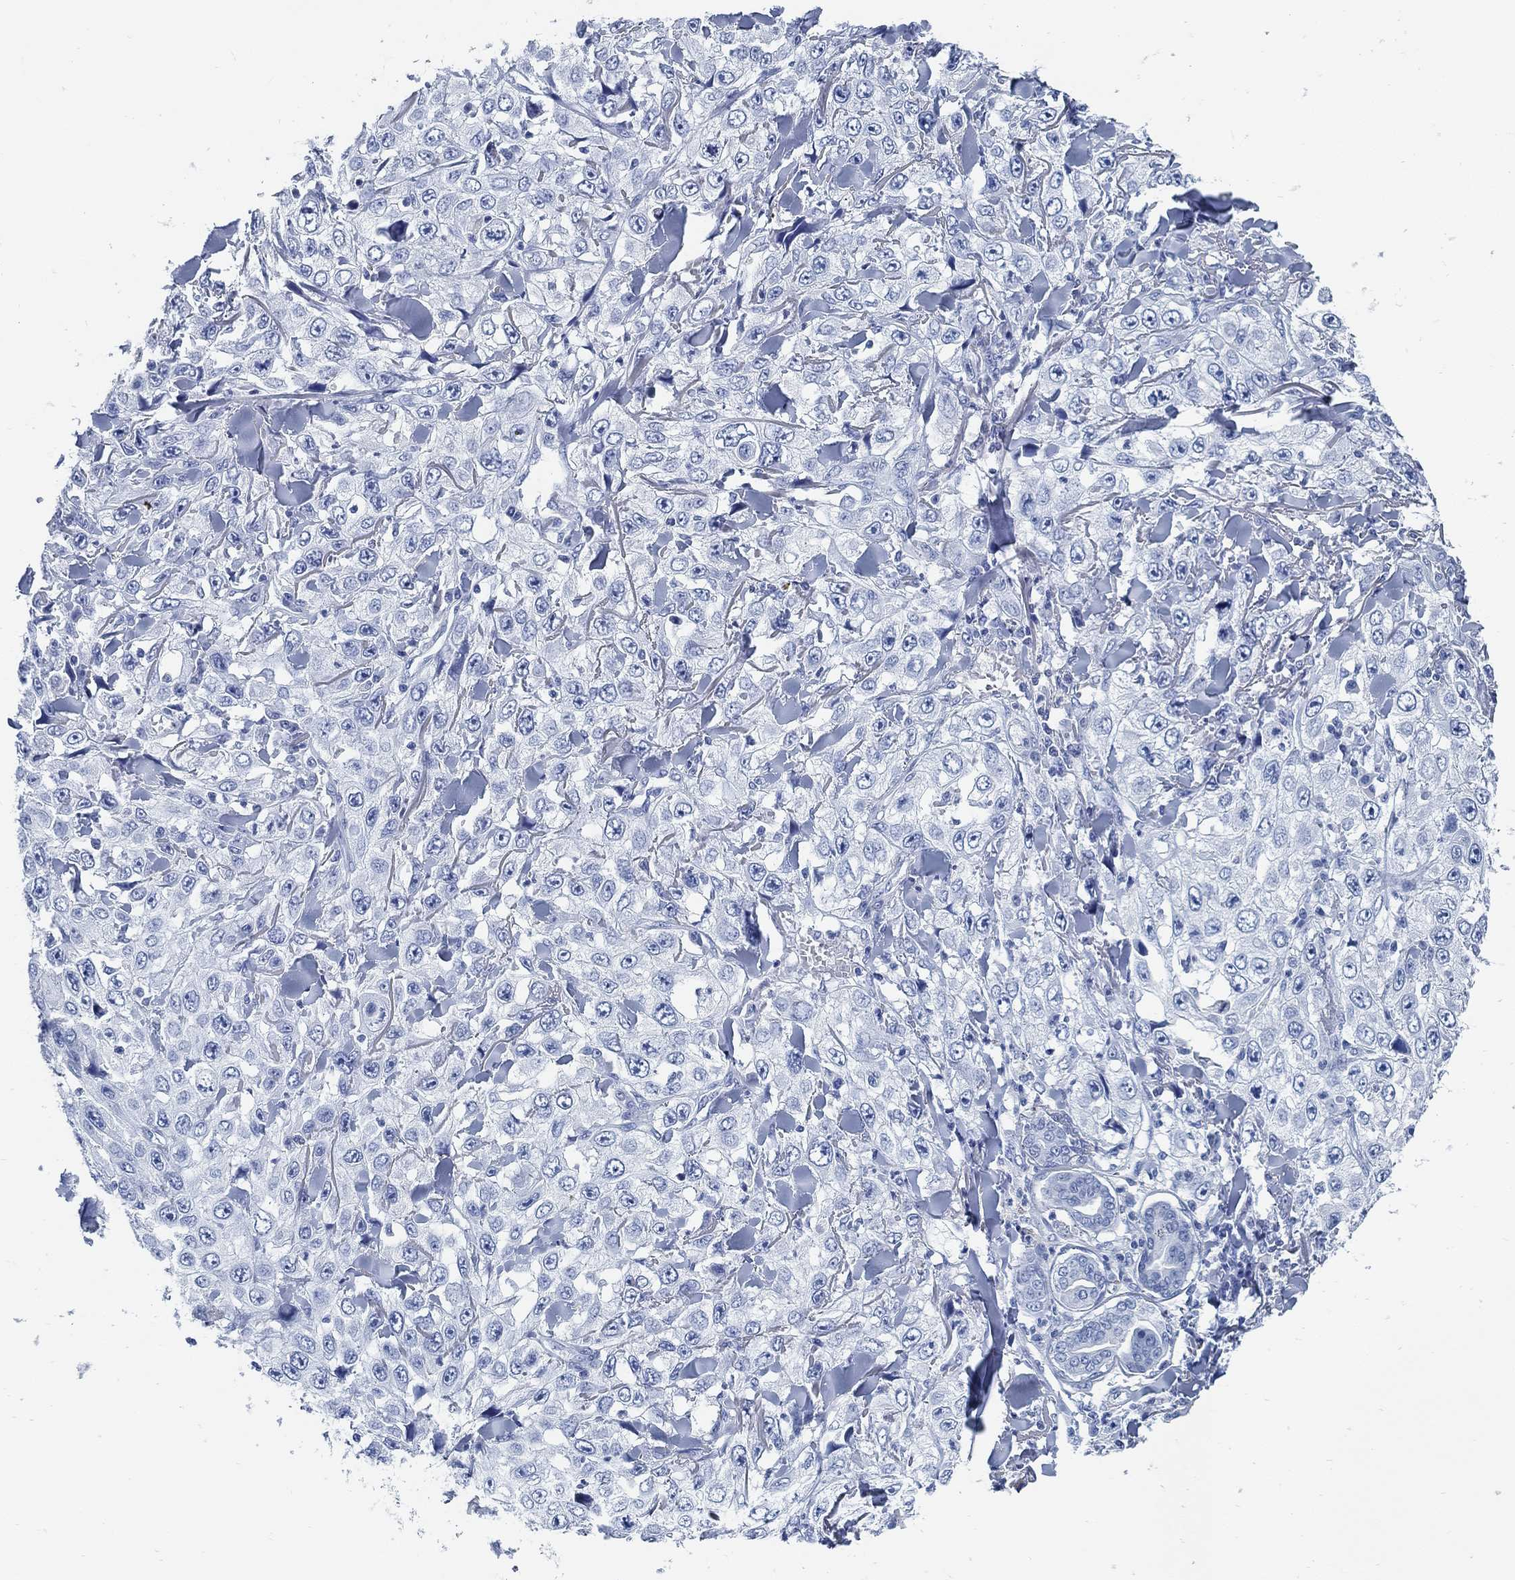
{"staining": {"intensity": "negative", "quantity": "none", "location": "none"}, "tissue": "skin cancer", "cell_type": "Tumor cells", "image_type": "cancer", "snomed": [{"axis": "morphology", "description": "Squamous cell carcinoma, NOS"}, {"axis": "topography", "description": "Skin"}], "caption": "DAB immunohistochemical staining of human skin cancer (squamous cell carcinoma) demonstrates no significant positivity in tumor cells.", "gene": "SLC45A1", "patient": {"sex": "male", "age": 82}}